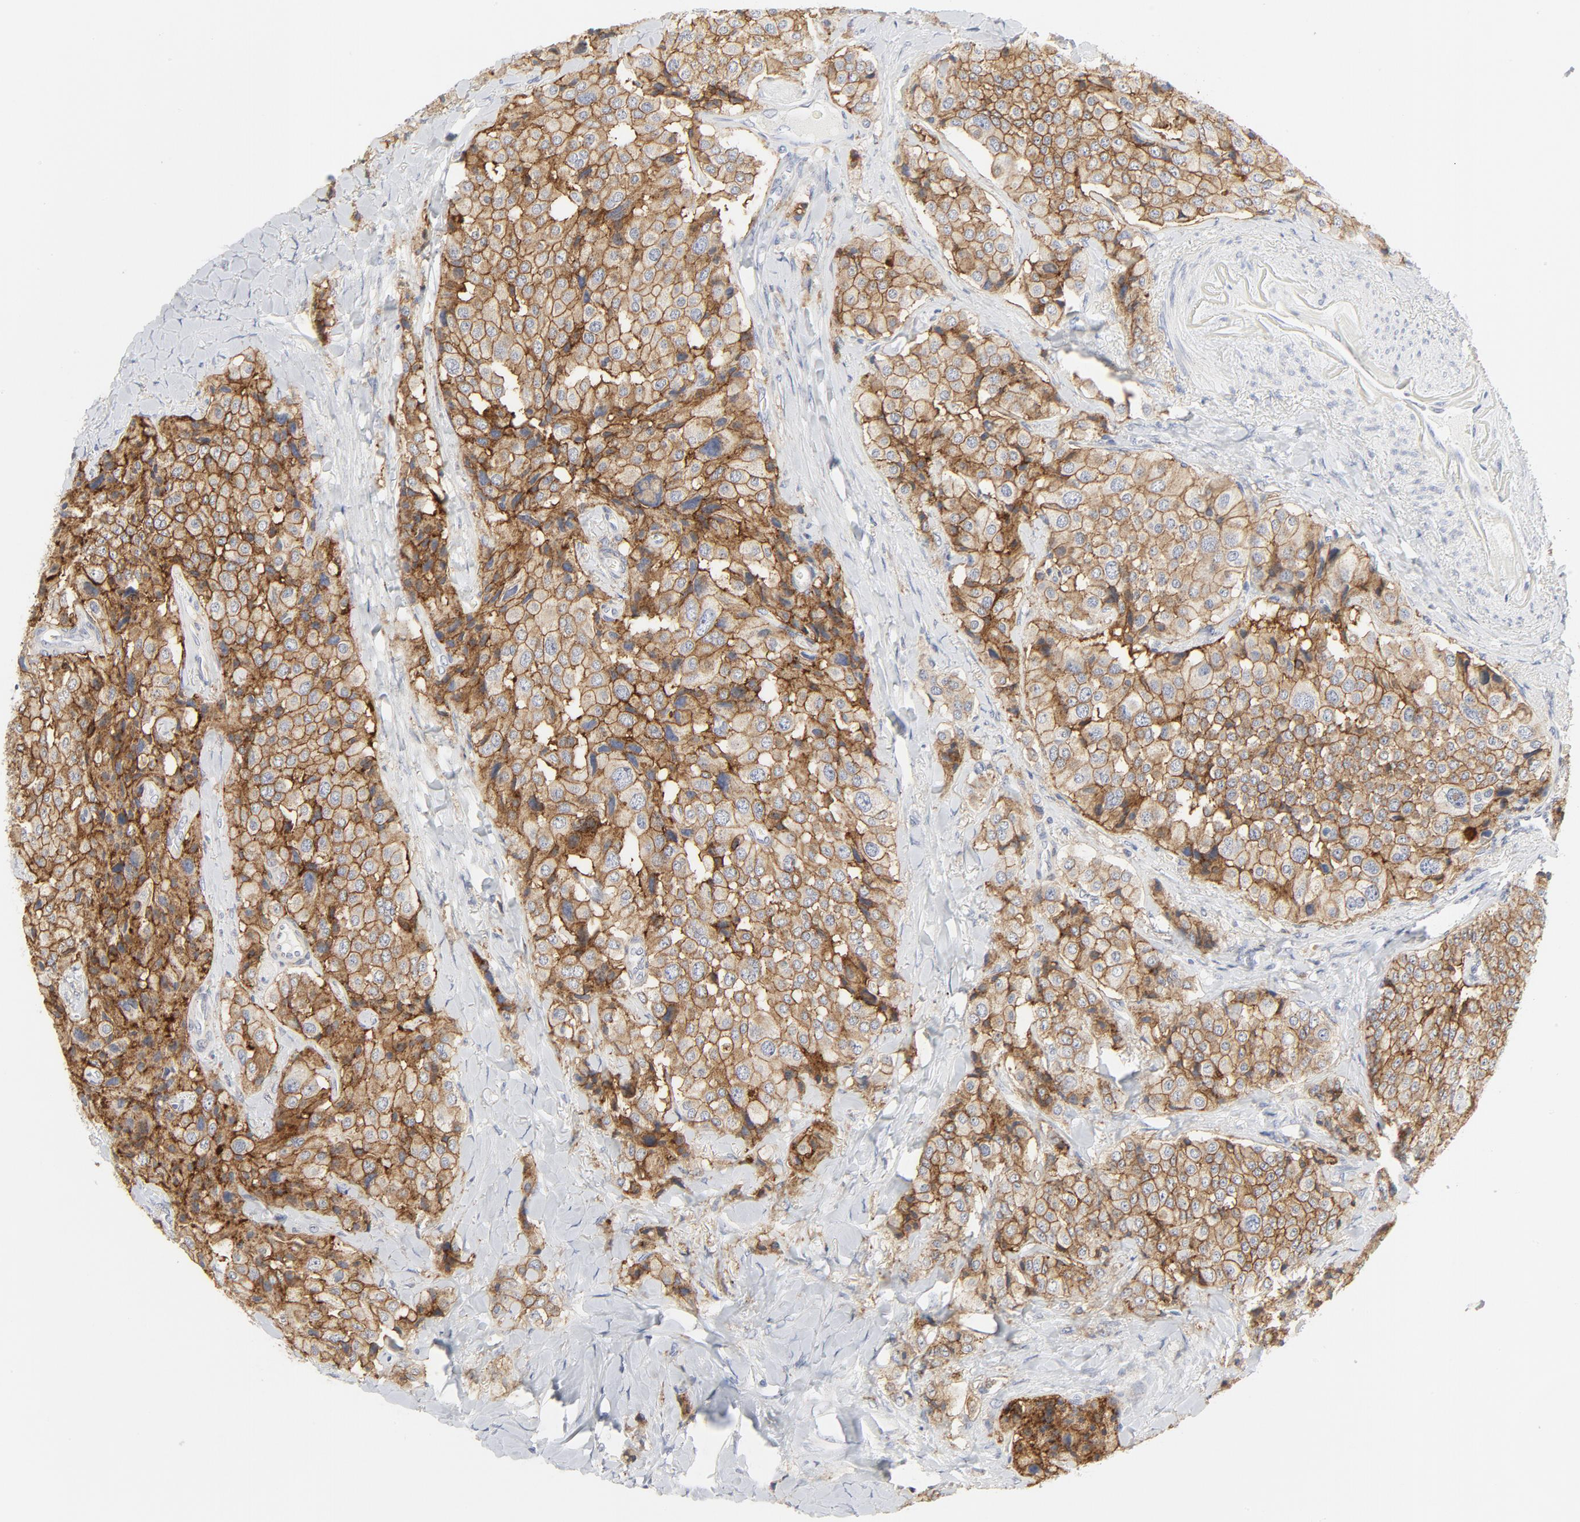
{"staining": {"intensity": "moderate", "quantity": ">75%", "location": "cytoplasmic/membranous"}, "tissue": "carcinoid", "cell_type": "Tumor cells", "image_type": "cancer", "snomed": [{"axis": "morphology", "description": "Carcinoid, malignant, NOS"}, {"axis": "topography", "description": "Colon"}], "caption": "Immunohistochemical staining of human carcinoid (malignant) reveals medium levels of moderate cytoplasmic/membranous protein staining in about >75% of tumor cells.", "gene": "LRP6", "patient": {"sex": "female", "age": 61}}